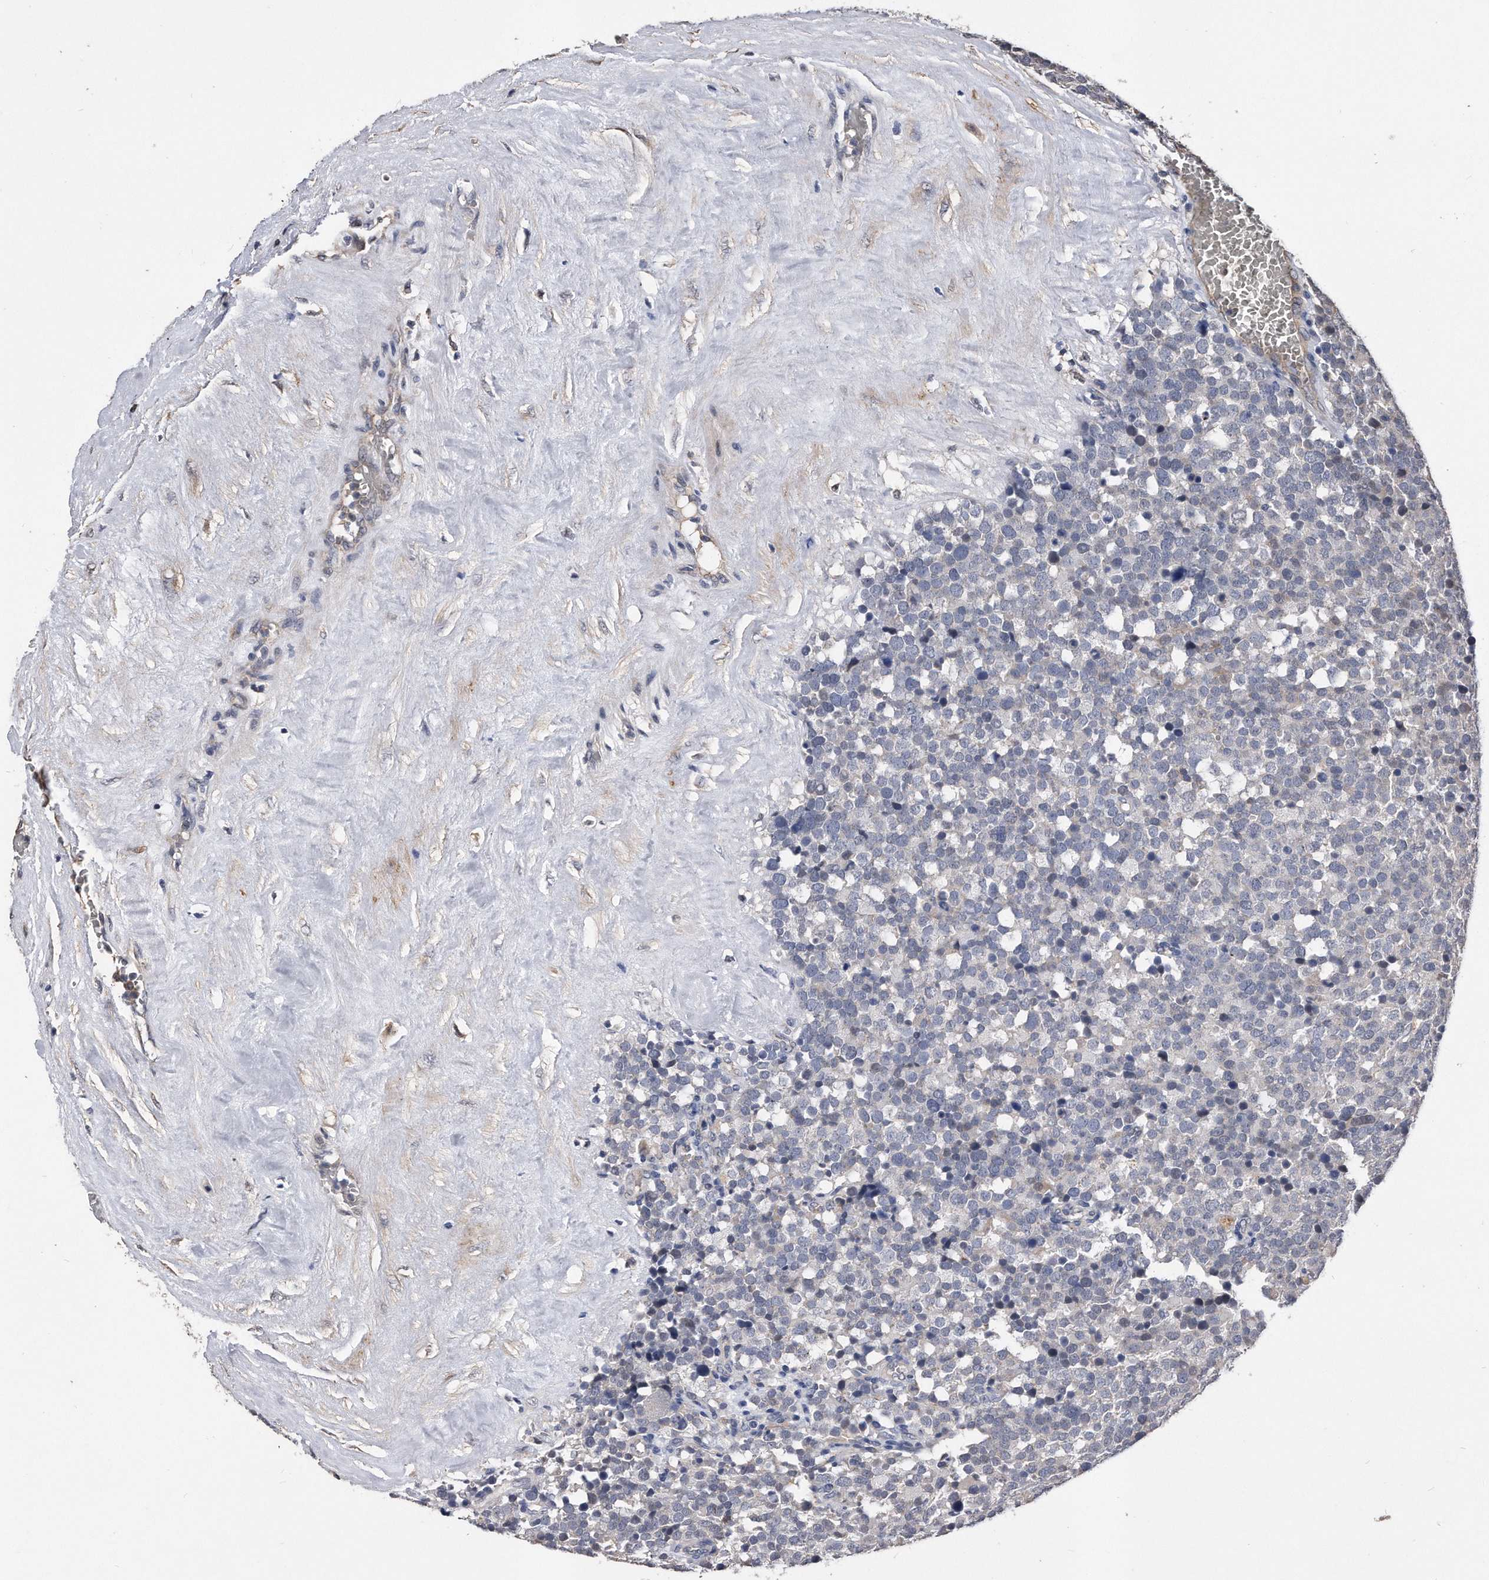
{"staining": {"intensity": "negative", "quantity": "none", "location": "none"}, "tissue": "testis cancer", "cell_type": "Tumor cells", "image_type": "cancer", "snomed": [{"axis": "morphology", "description": "Seminoma, NOS"}, {"axis": "topography", "description": "Testis"}], "caption": "Testis cancer was stained to show a protein in brown. There is no significant staining in tumor cells.", "gene": "IL20RA", "patient": {"sex": "male", "age": 71}}